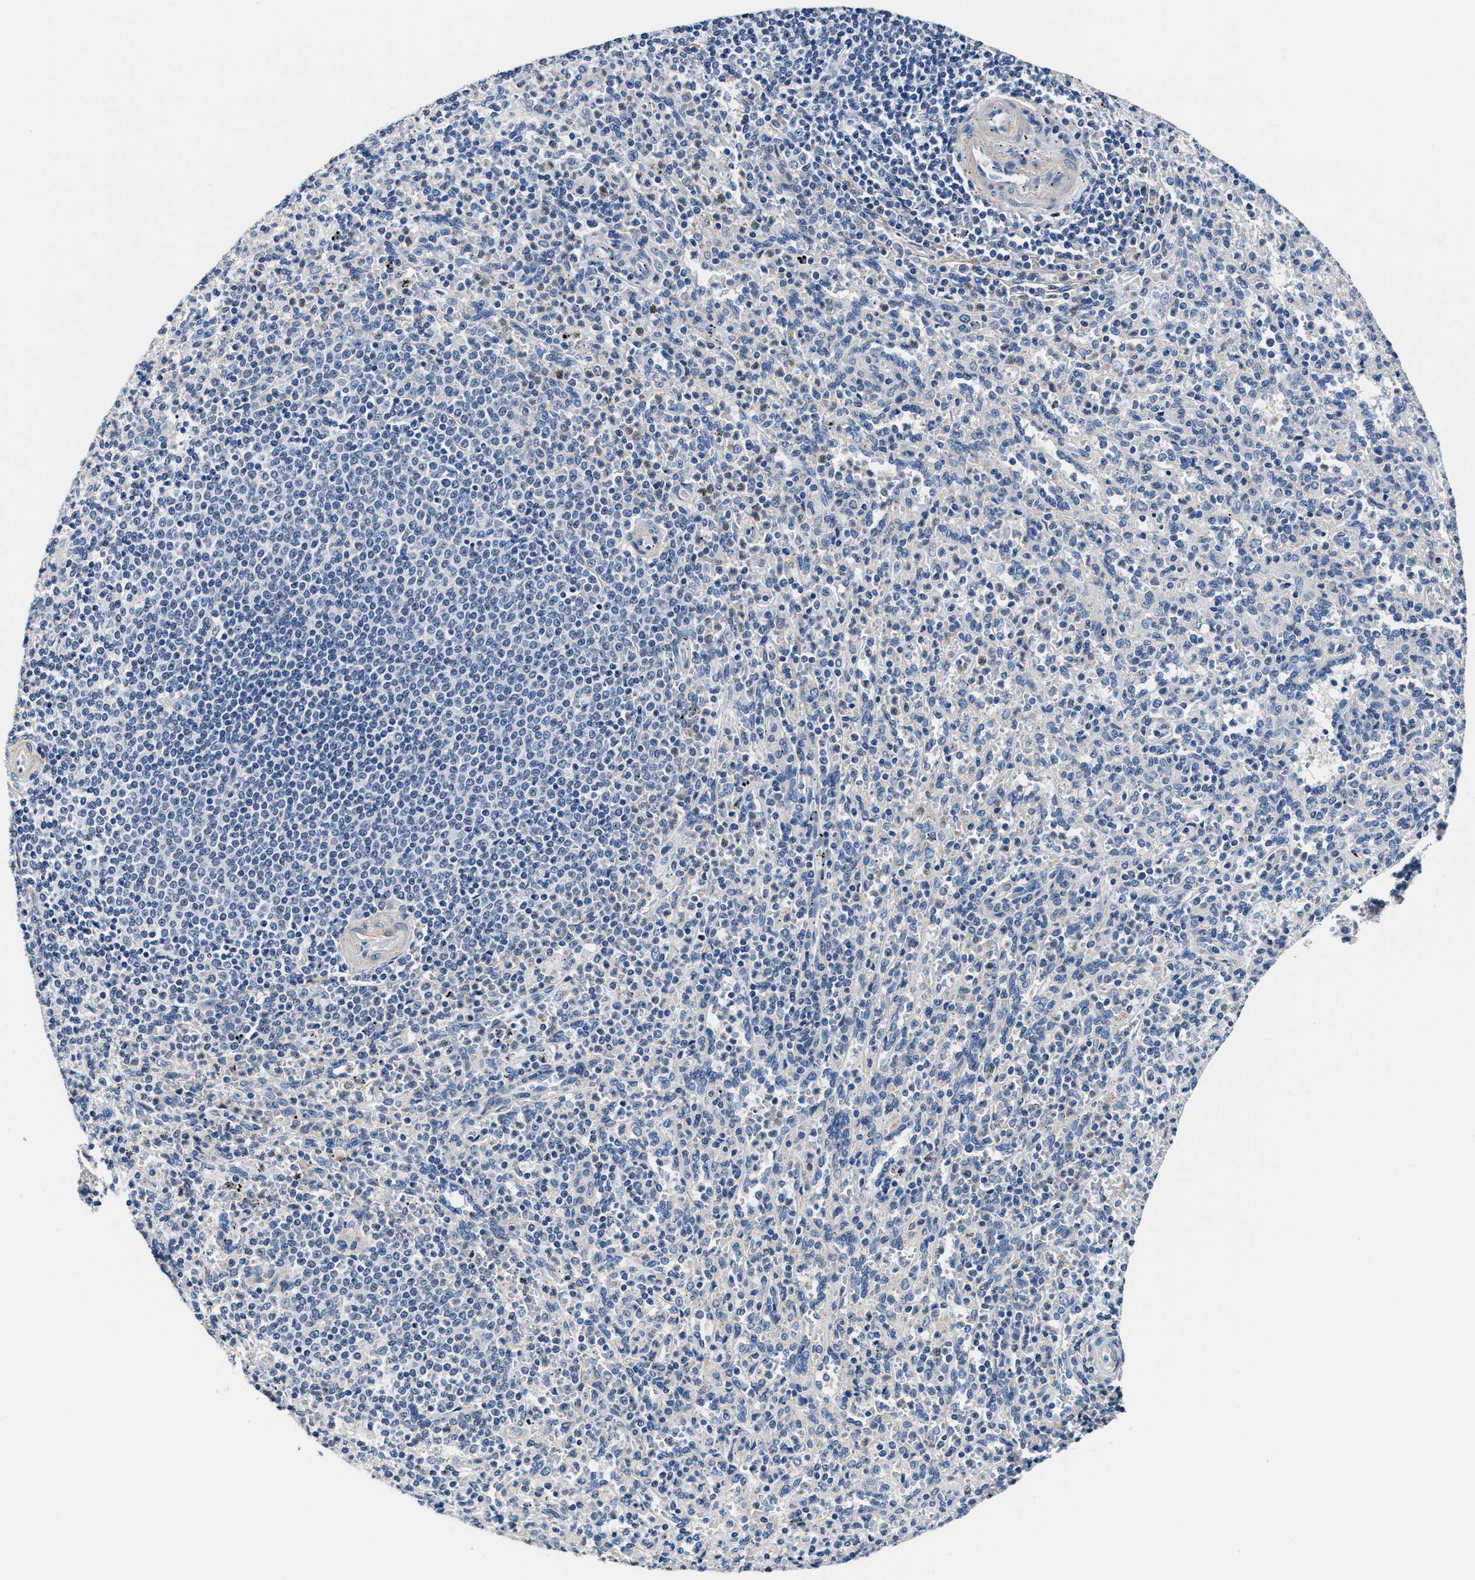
{"staining": {"intensity": "negative", "quantity": "none", "location": "none"}, "tissue": "spleen", "cell_type": "Cells in red pulp", "image_type": "normal", "snomed": [{"axis": "morphology", "description": "Normal tissue, NOS"}, {"axis": "topography", "description": "Spleen"}], "caption": "Cells in red pulp are negative for protein expression in normal human spleen.", "gene": "MYH3", "patient": {"sex": "male", "age": 36}}